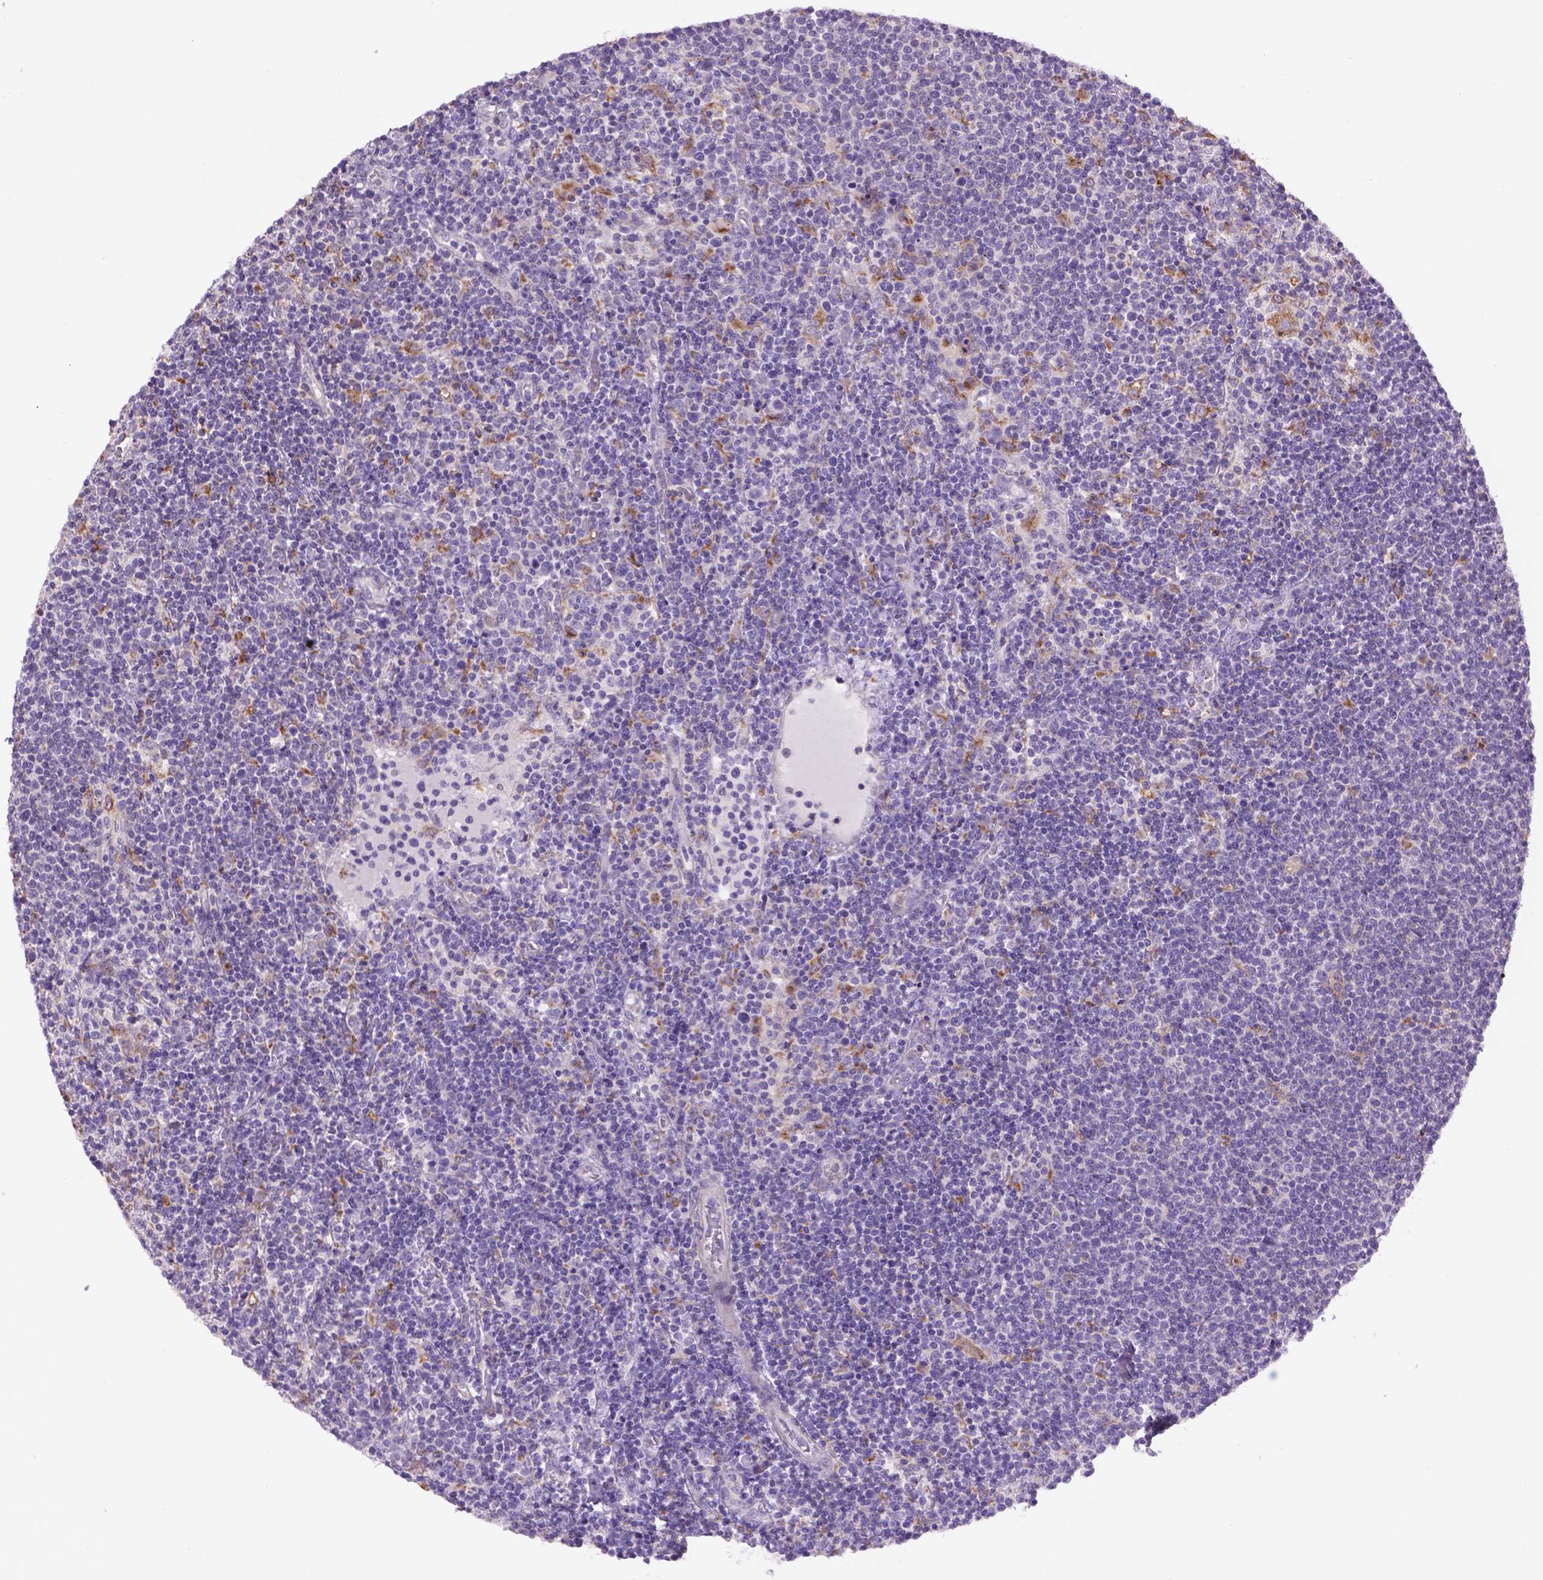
{"staining": {"intensity": "negative", "quantity": "none", "location": "none"}, "tissue": "lymphoma", "cell_type": "Tumor cells", "image_type": "cancer", "snomed": [{"axis": "morphology", "description": "Malignant lymphoma, non-Hodgkin's type, High grade"}, {"axis": "topography", "description": "Lymph node"}], "caption": "Immunohistochemical staining of human lymphoma reveals no significant staining in tumor cells.", "gene": "CDH7", "patient": {"sex": "male", "age": 61}}